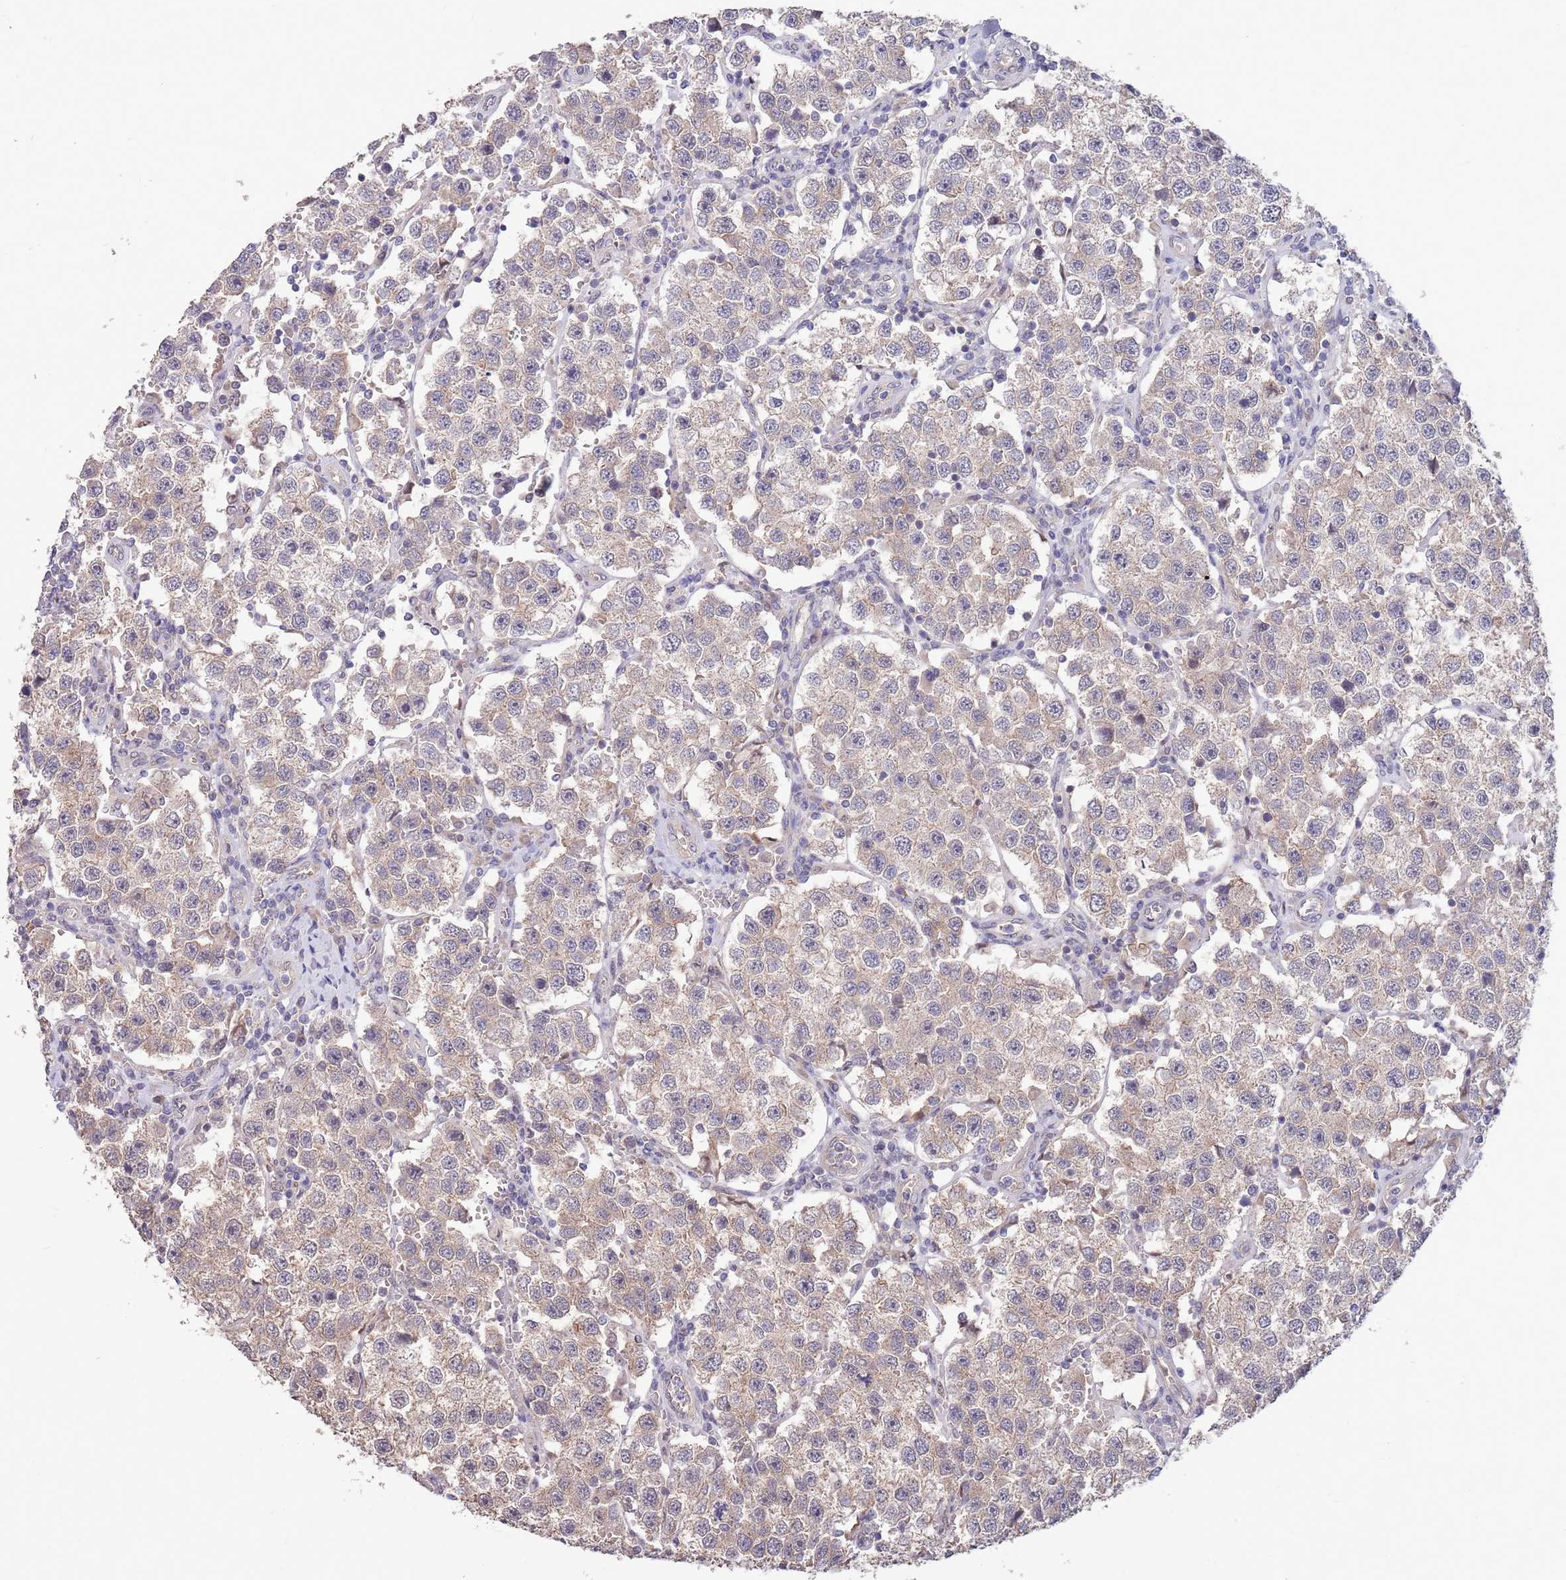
{"staining": {"intensity": "weak", "quantity": "25%-75%", "location": "cytoplasmic/membranous"}, "tissue": "testis cancer", "cell_type": "Tumor cells", "image_type": "cancer", "snomed": [{"axis": "morphology", "description": "Seminoma, NOS"}, {"axis": "topography", "description": "Testis"}], "caption": "Weak cytoplasmic/membranous staining is identified in approximately 25%-75% of tumor cells in testis cancer (seminoma). The staining is performed using DAB (3,3'-diaminobenzidine) brown chromogen to label protein expression. The nuclei are counter-stained blue using hematoxylin.", "gene": "MARVELD2", "patient": {"sex": "male", "age": 37}}